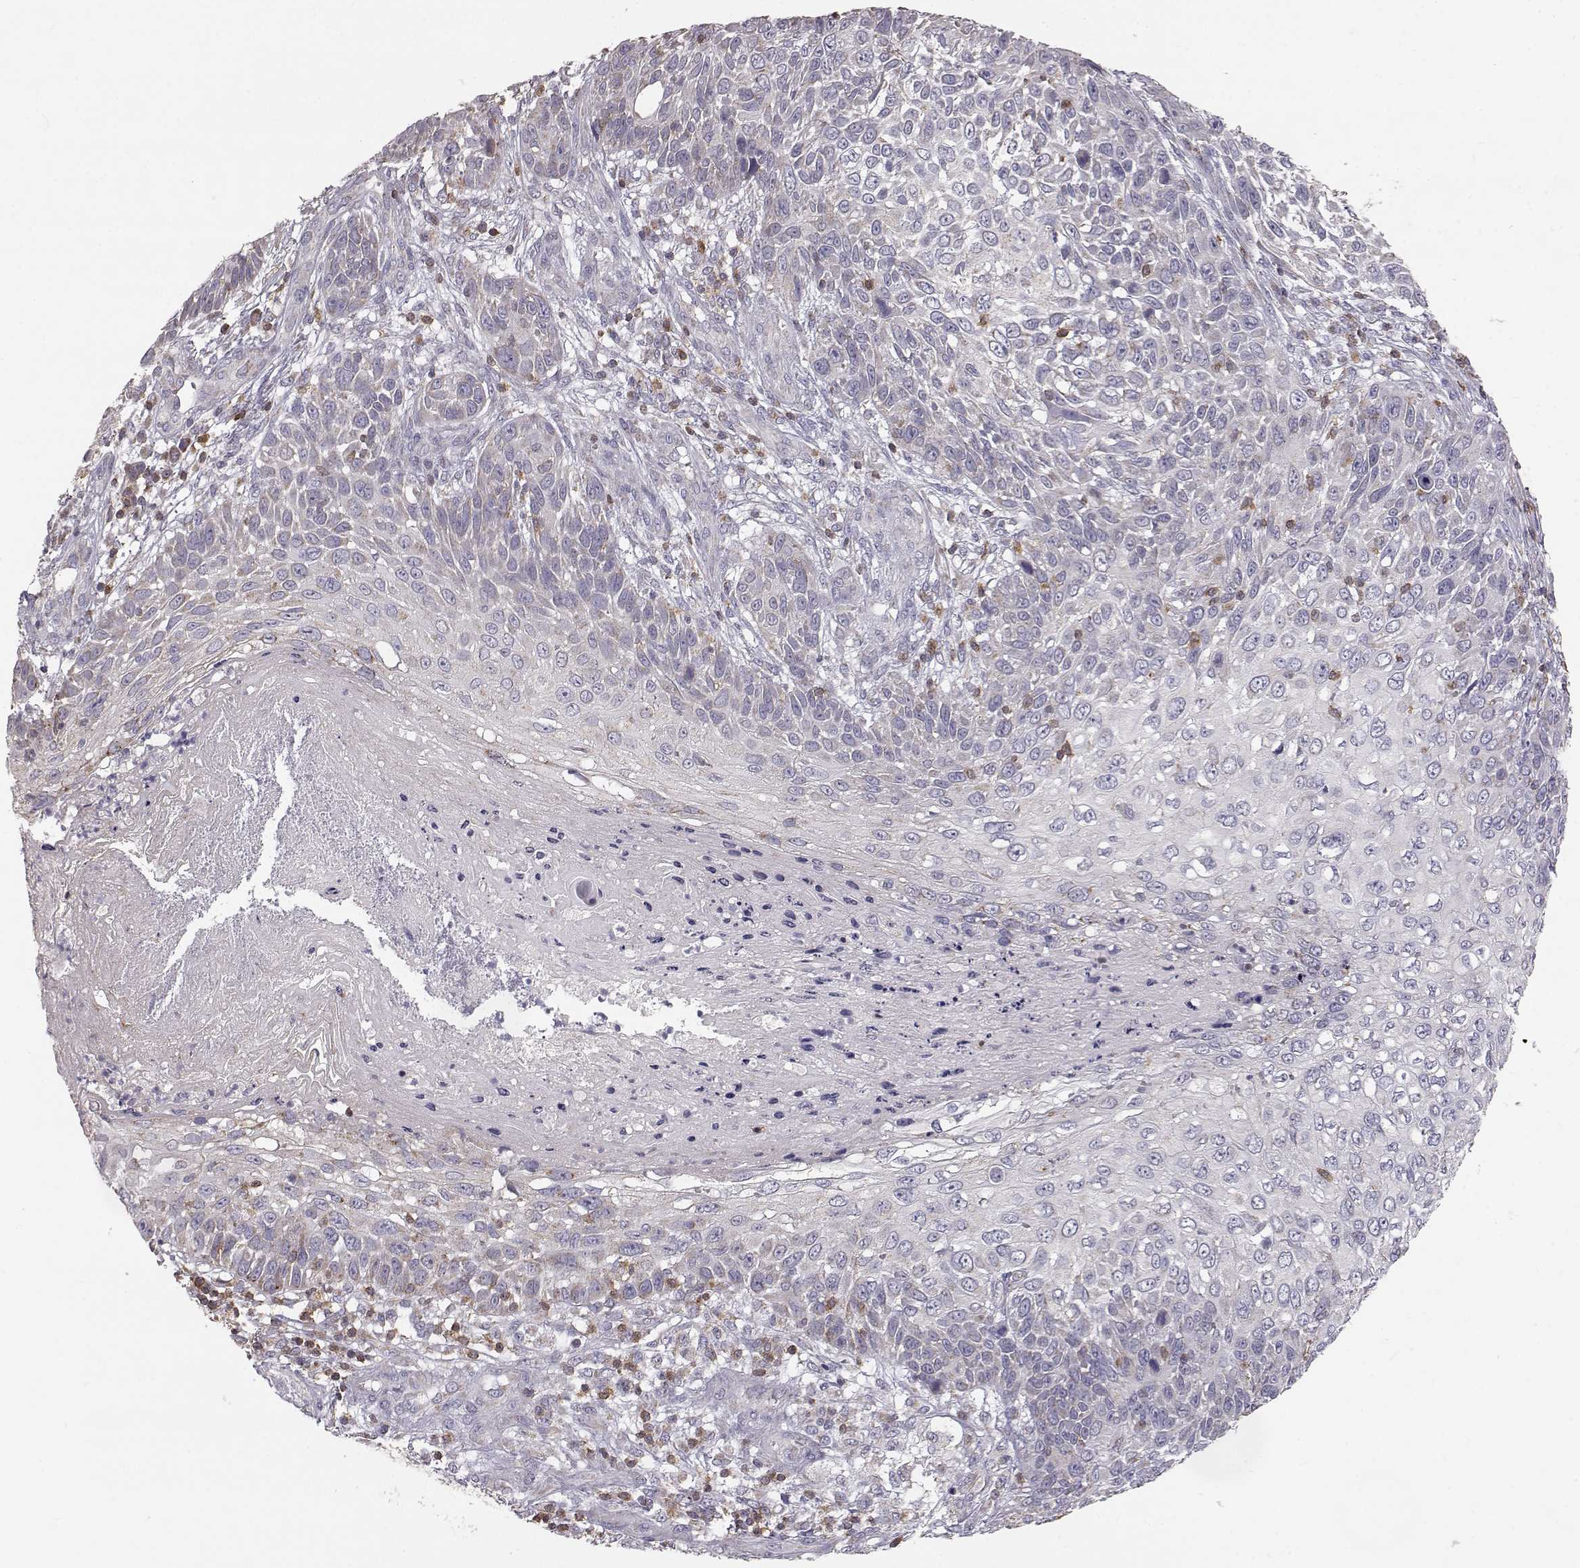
{"staining": {"intensity": "negative", "quantity": "none", "location": "none"}, "tissue": "skin cancer", "cell_type": "Tumor cells", "image_type": "cancer", "snomed": [{"axis": "morphology", "description": "Squamous cell carcinoma, NOS"}, {"axis": "topography", "description": "Skin"}], "caption": "Immunohistochemistry photomicrograph of skin squamous cell carcinoma stained for a protein (brown), which exhibits no staining in tumor cells.", "gene": "GRAP2", "patient": {"sex": "male", "age": 92}}